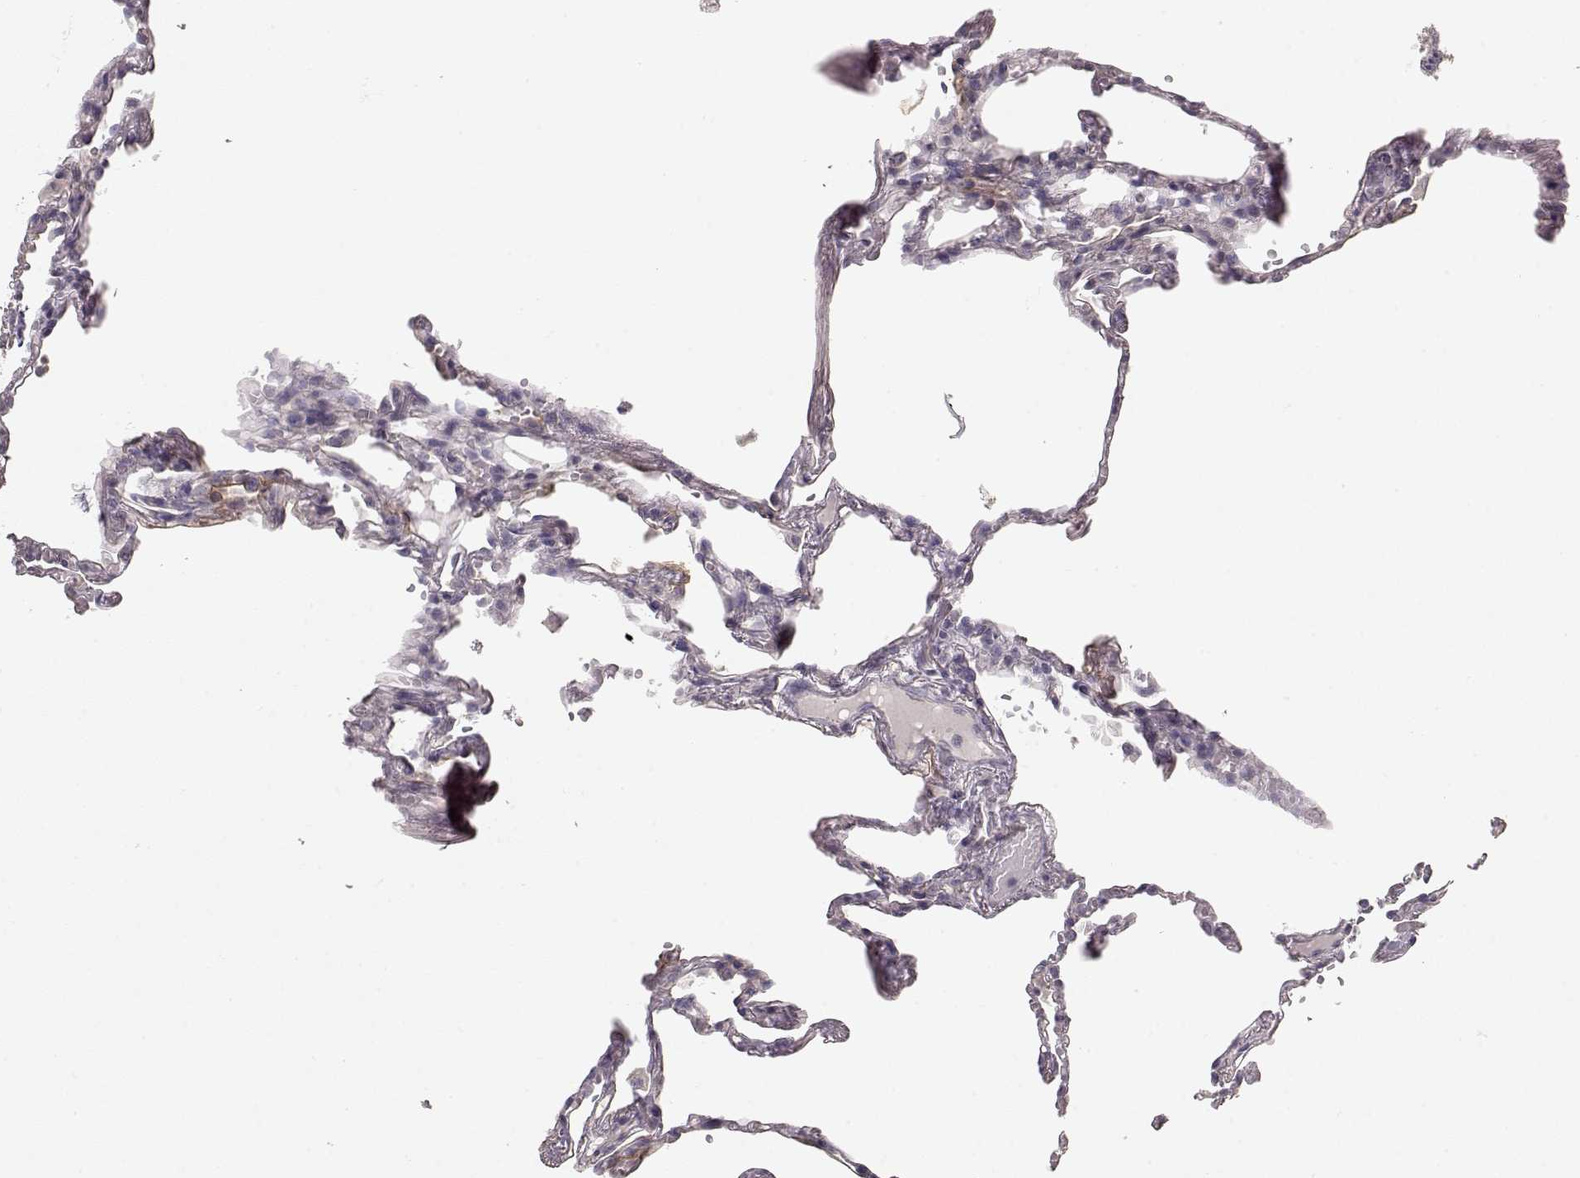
{"staining": {"intensity": "negative", "quantity": "none", "location": "none"}, "tissue": "lung", "cell_type": "Alveolar cells", "image_type": "normal", "snomed": [{"axis": "morphology", "description": "Normal tissue, NOS"}, {"axis": "topography", "description": "Lung"}], "caption": "The histopathology image reveals no significant positivity in alveolar cells of lung.", "gene": "ARHGAP8", "patient": {"sex": "male", "age": 78}}